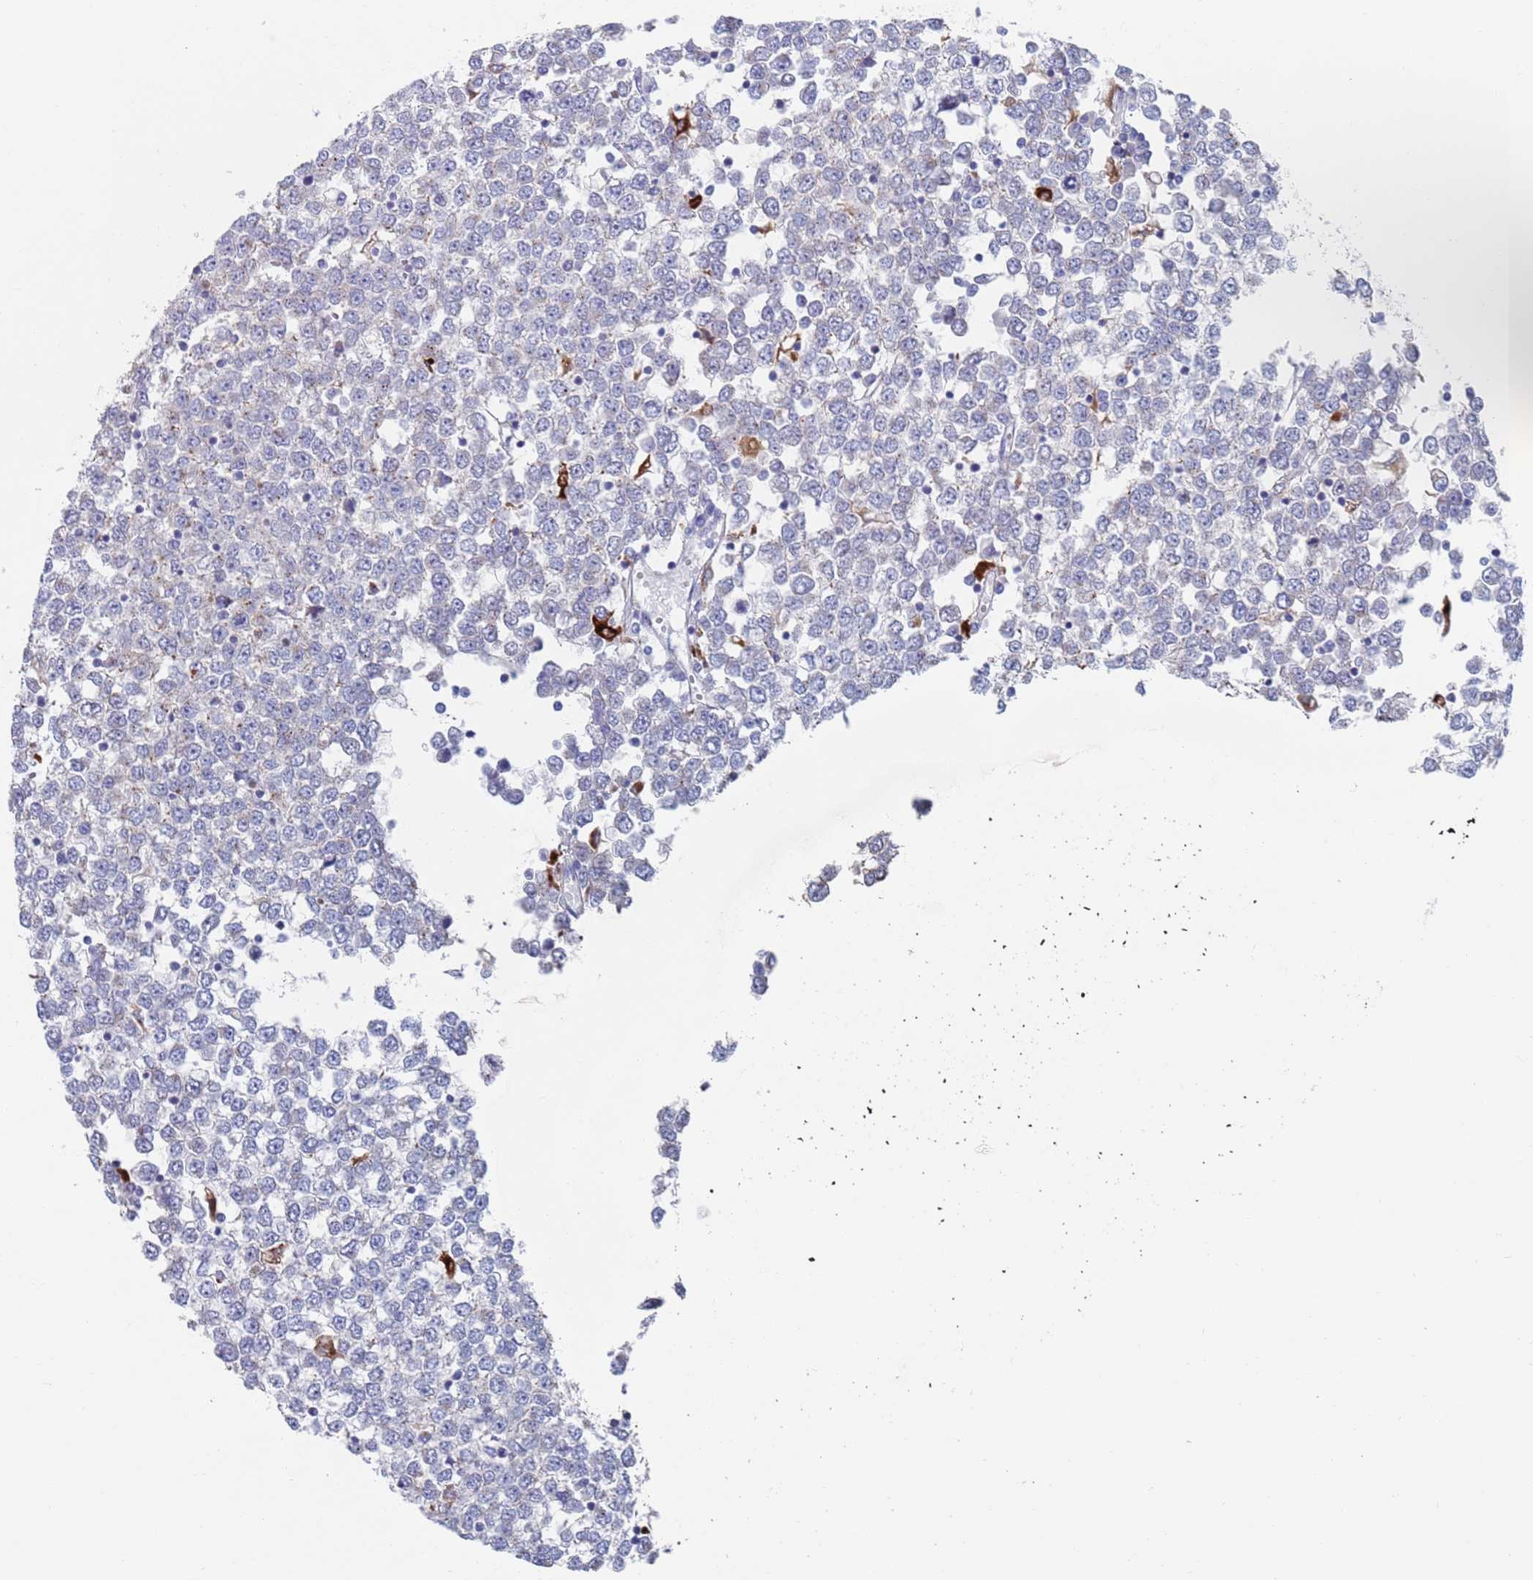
{"staining": {"intensity": "negative", "quantity": "none", "location": "none"}, "tissue": "testis cancer", "cell_type": "Tumor cells", "image_type": "cancer", "snomed": [{"axis": "morphology", "description": "Seminoma, NOS"}, {"axis": "topography", "description": "Testis"}], "caption": "Photomicrograph shows no significant protein positivity in tumor cells of seminoma (testis).", "gene": "FUCA1", "patient": {"sex": "male", "age": 65}}